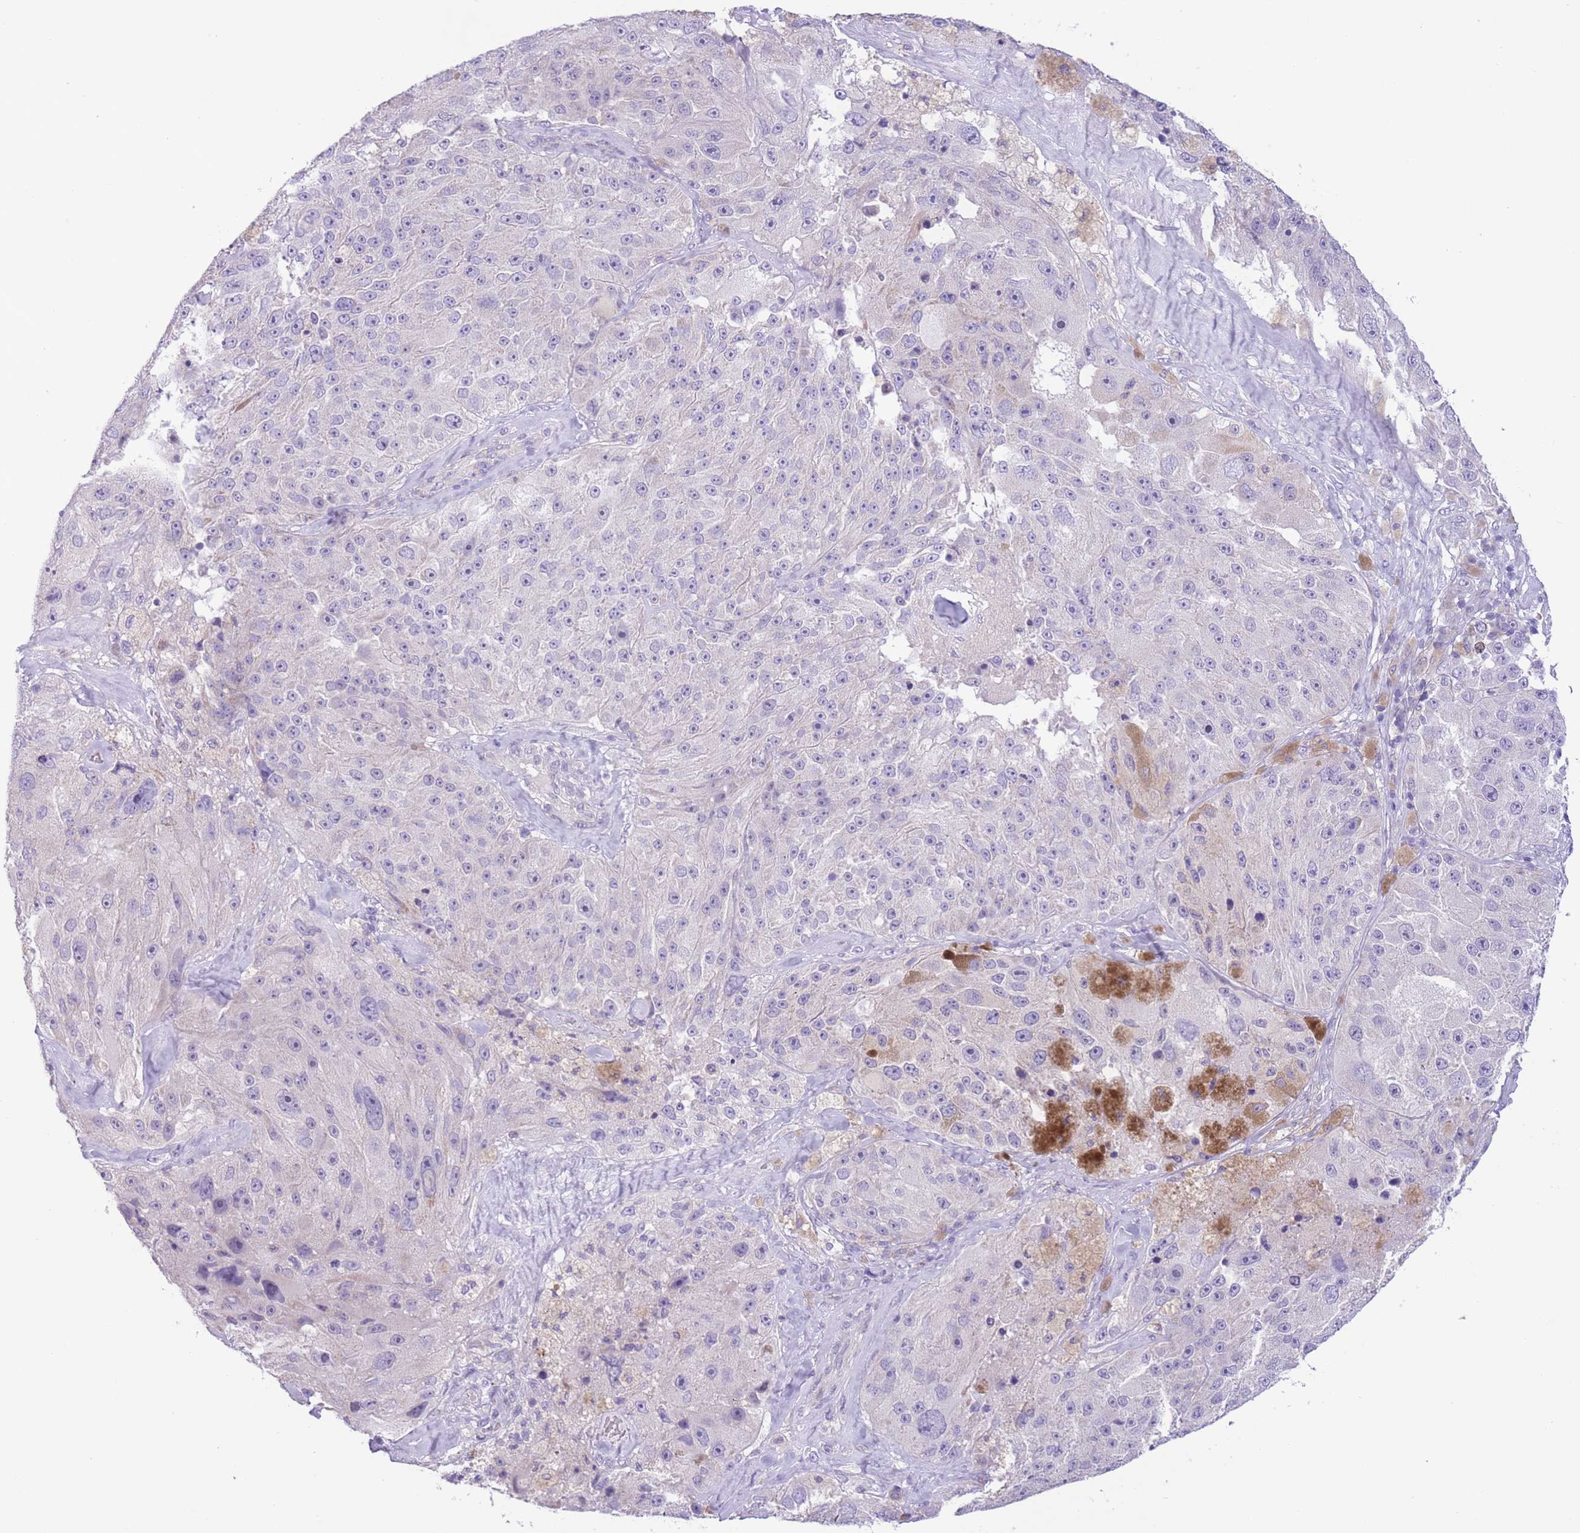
{"staining": {"intensity": "negative", "quantity": "none", "location": "none"}, "tissue": "melanoma", "cell_type": "Tumor cells", "image_type": "cancer", "snomed": [{"axis": "morphology", "description": "Malignant melanoma, Metastatic site"}, {"axis": "topography", "description": "Lymph node"}], "caption": "Melanoma was stained to show a protein in brown. There is no significant staining in tumor cells.", "gene": "ZNF697", "patient": {"sex": "male", "age": 62}}